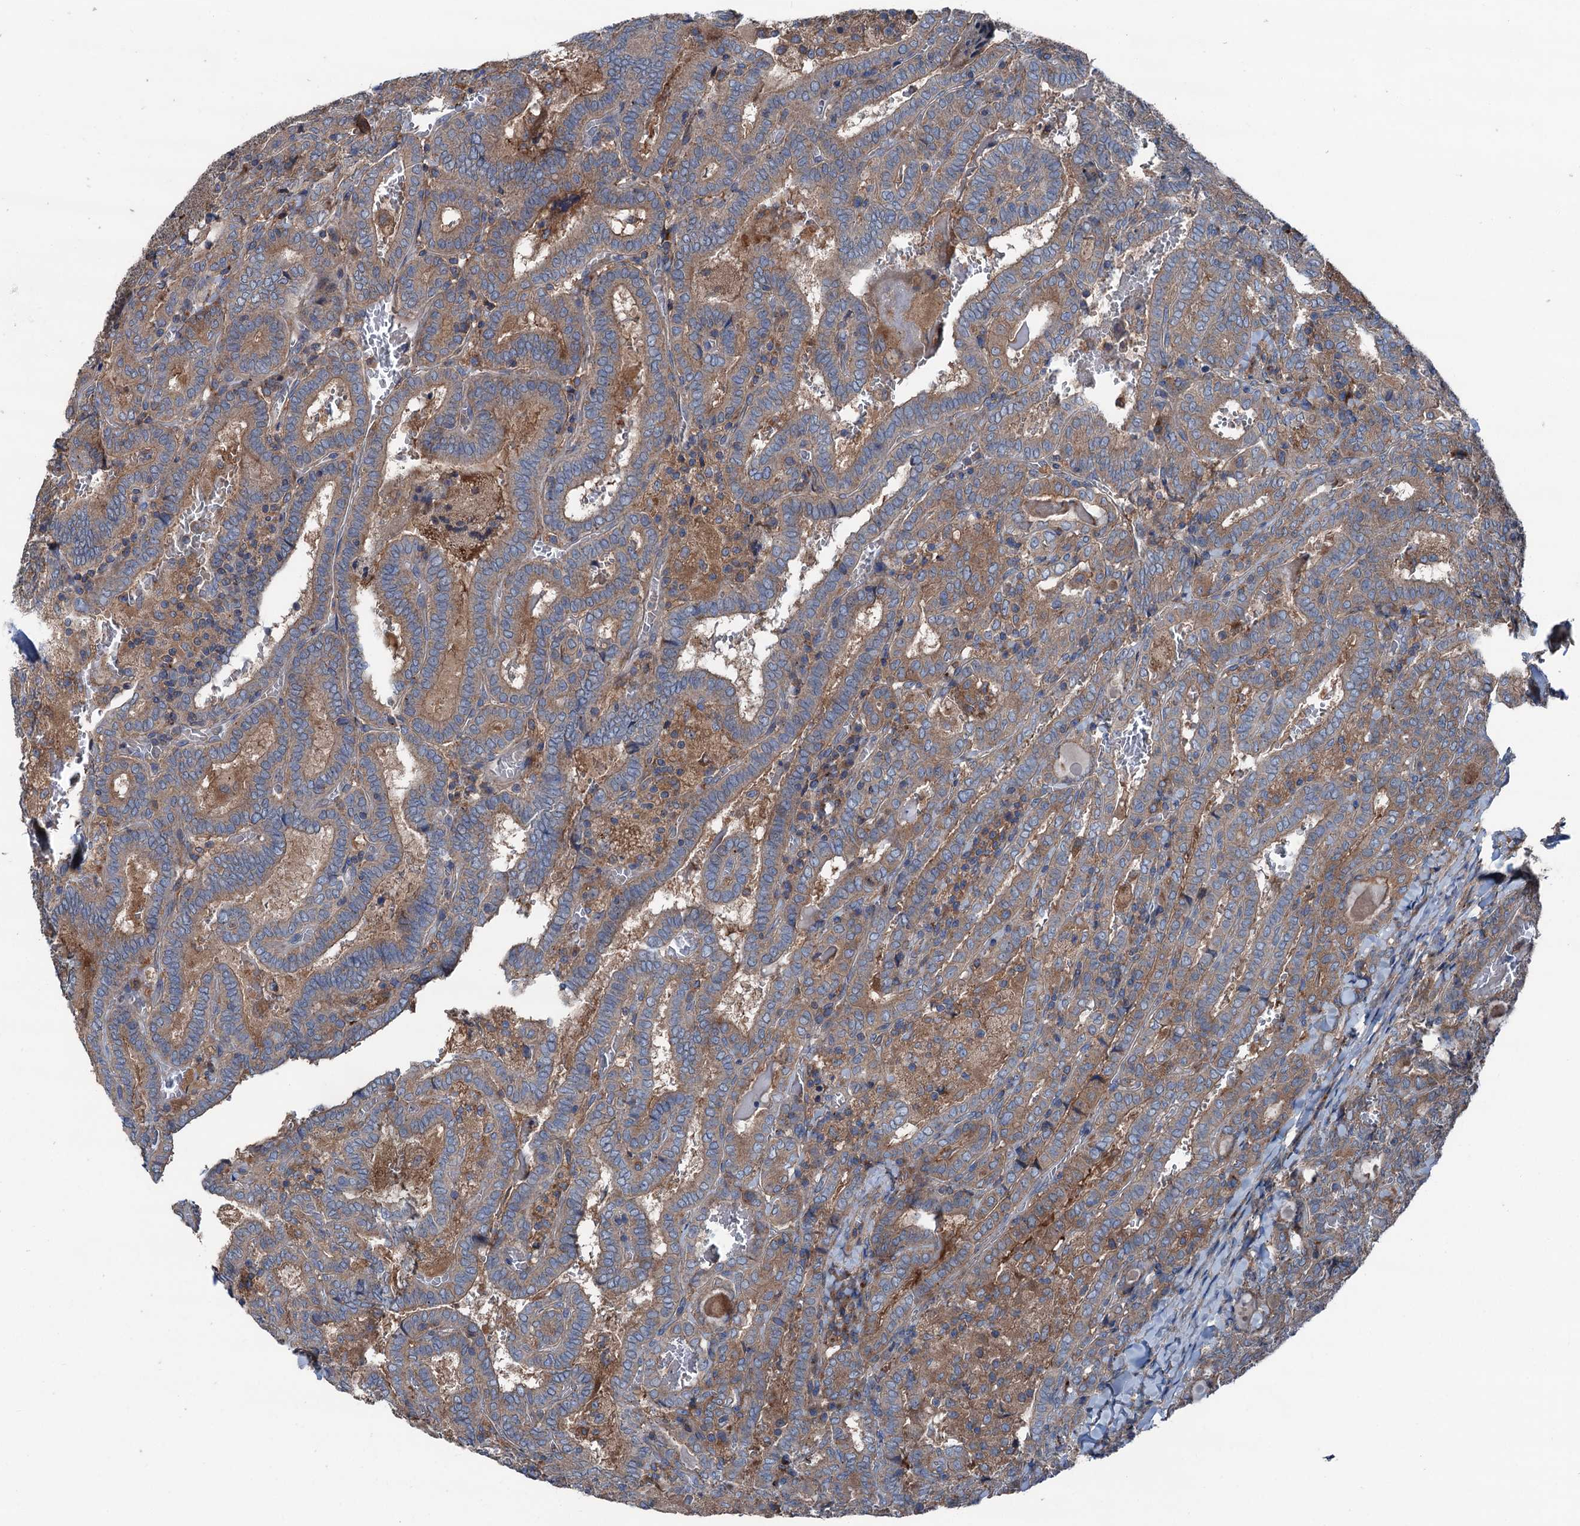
{"staining": {"intensity": "weak", "quantity": ">75%", "location": "cytoplasmic/membranous"}, "tissue": "thyroid cancer", "cell_type": "Tumor cells", "image_type": "cancer", "snomed": [{"axis": "morphology", "description": "Papillary adenocarcinoma, NOS"}, {"axis": "topography", "description": "Thyroid gland"}], "caption": "High-power microscopy captured an immunohistochemistry micrograph of thyroid cancer, revealing weak cytoplasmic/membranous expression in approximately >75% of tumor cells.", "gene": "RUFY1", "patient": {"sex": "female", "age": 72}}